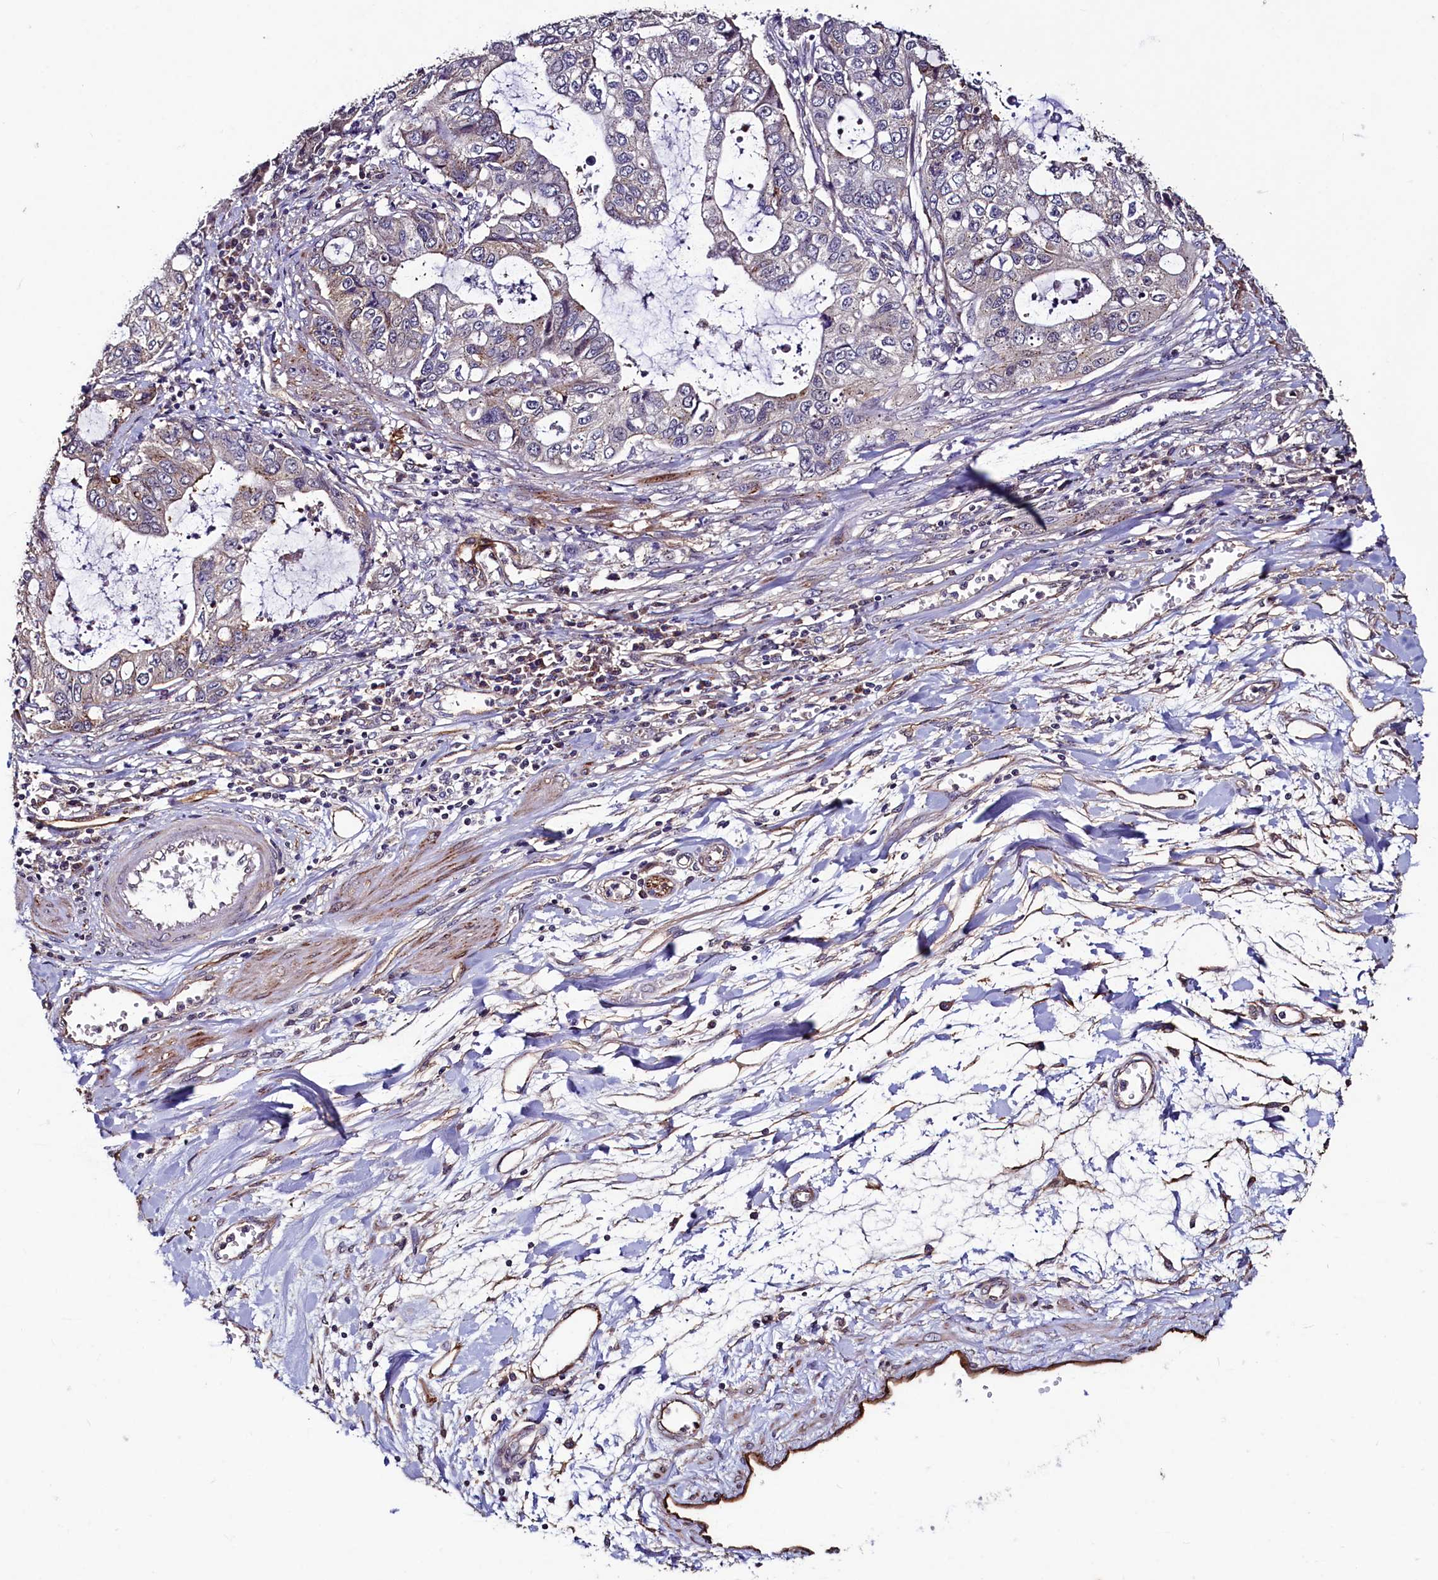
{"staining": {"intensity": "weak", "quantity": "<25%", "location": "cytoplasmic/membranous"}, "tissue": "stomach cancer", "cell_type": "Tumor cells", "image_type": "cancer", "snomed": [{"axis": "morphology", "description": "Adenocarcinoma, NOS"}, {"axis": "topography", "description": "Stomach, upper"}], "caption": "Tumor cells show no significant expression in stomach cancer (adenocarcinoma). The staining was performed using DAB (3,3'-diaminobenzidine) to visualize the protein expression in brown, while the nuclei were stained in blue with hematoxylin (Magnification: 20x).", "gene": "PALM", "patient": {"sex": "female", "age": 52}}